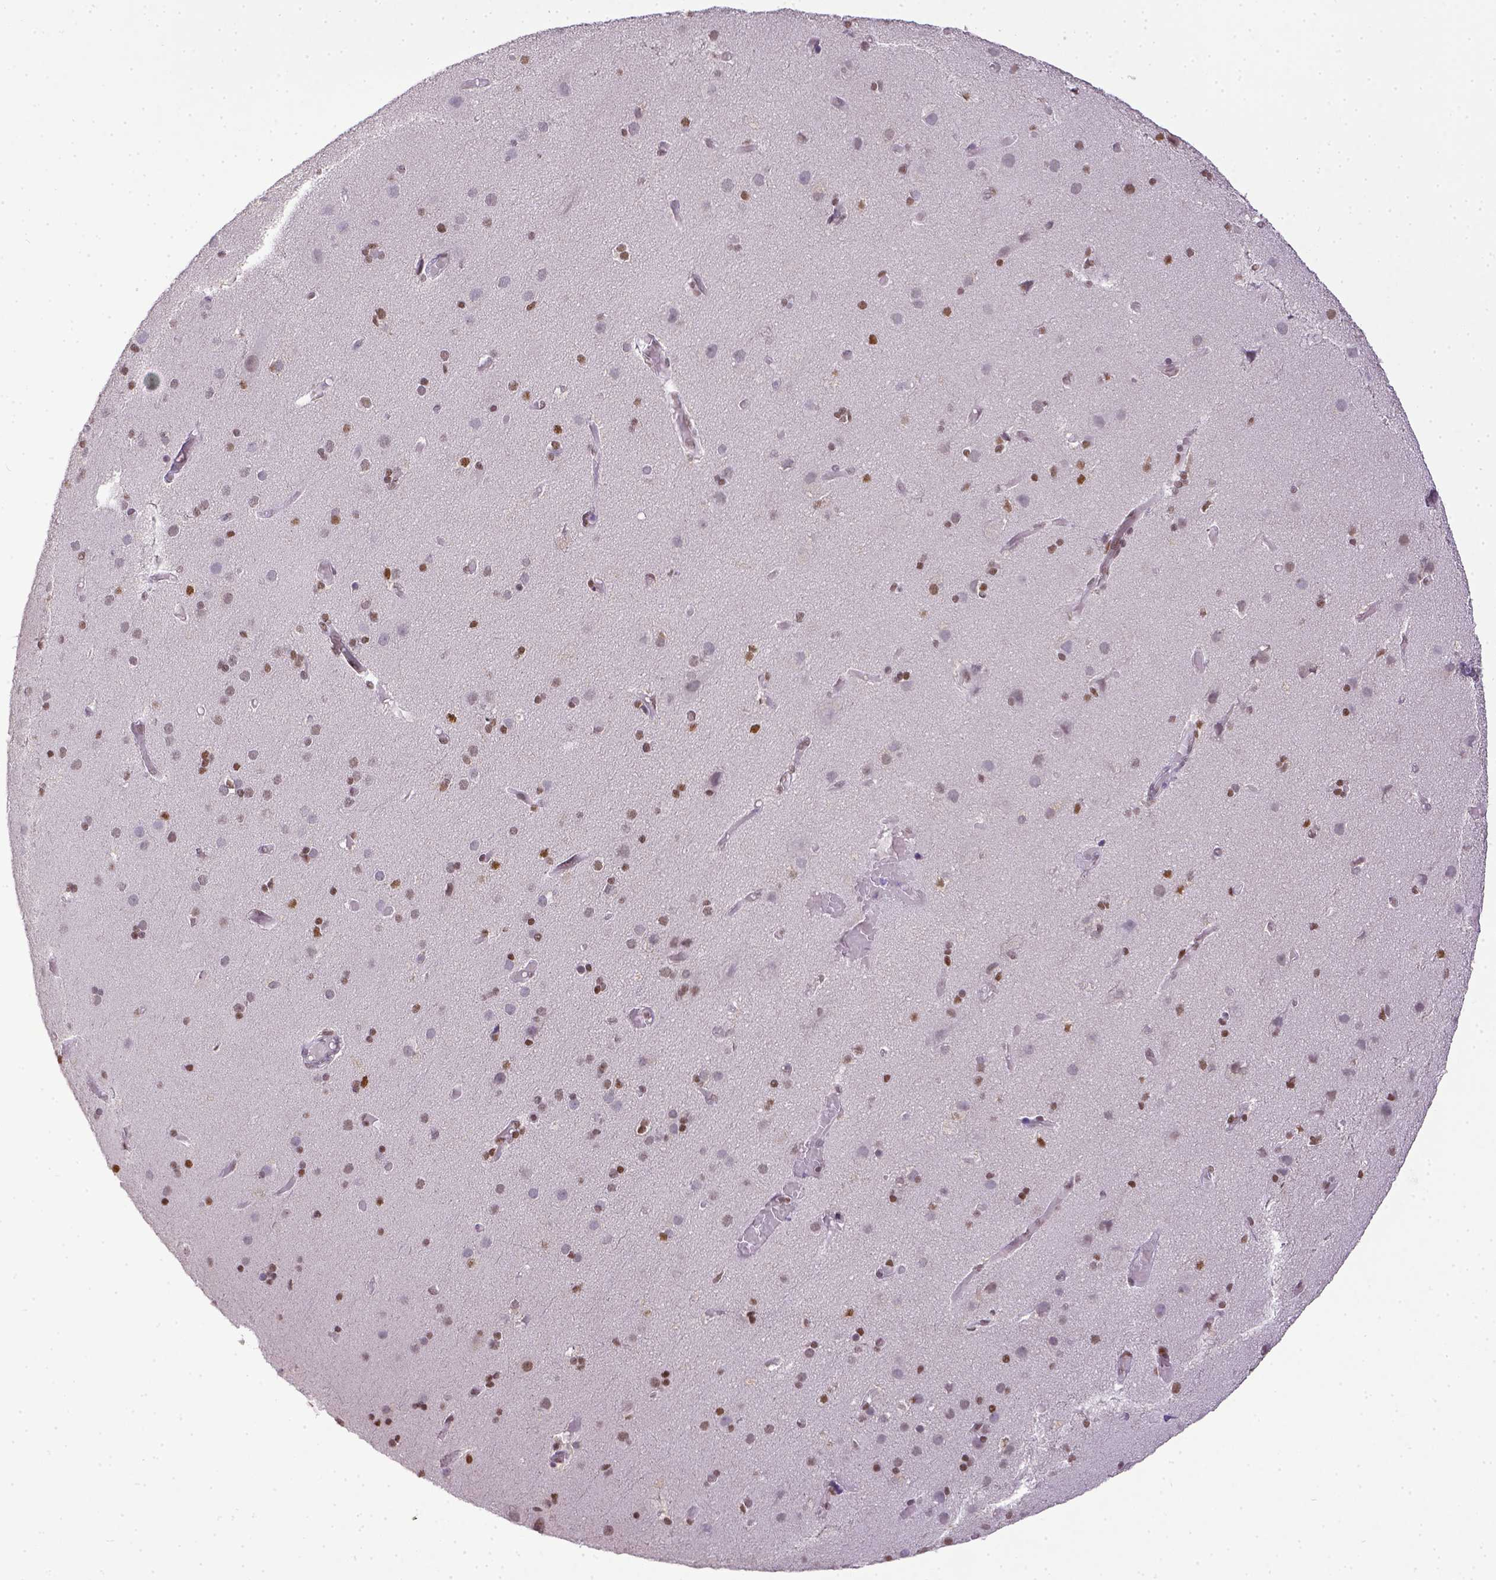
{"staining": {"intensity": "moderate", "quantity": ">75%", "location": "nuclear"}, "tissue": "cerebral cortex", "cell_type": "Endothelial cells", "image_type": "normal", "snomed": [{"axis": "morphology", "description": "Normal tissue, NOS"}, {"axis": "morphology", "description": "Glioma, malignant, High grade"}, {"axis": "topography", "description": "Cerebral cortex"}], "caption": "A brown stain labels moderate nuclear expression of a protein in endothelial cells of unremarkable cerebral cortex. Using DAB (brown) and hematoxylin (blue) stains, captured at high magnification using brightfield microscopy.", "gene": "ERCC1", "patient": {"sex": "male", "age": 71}}